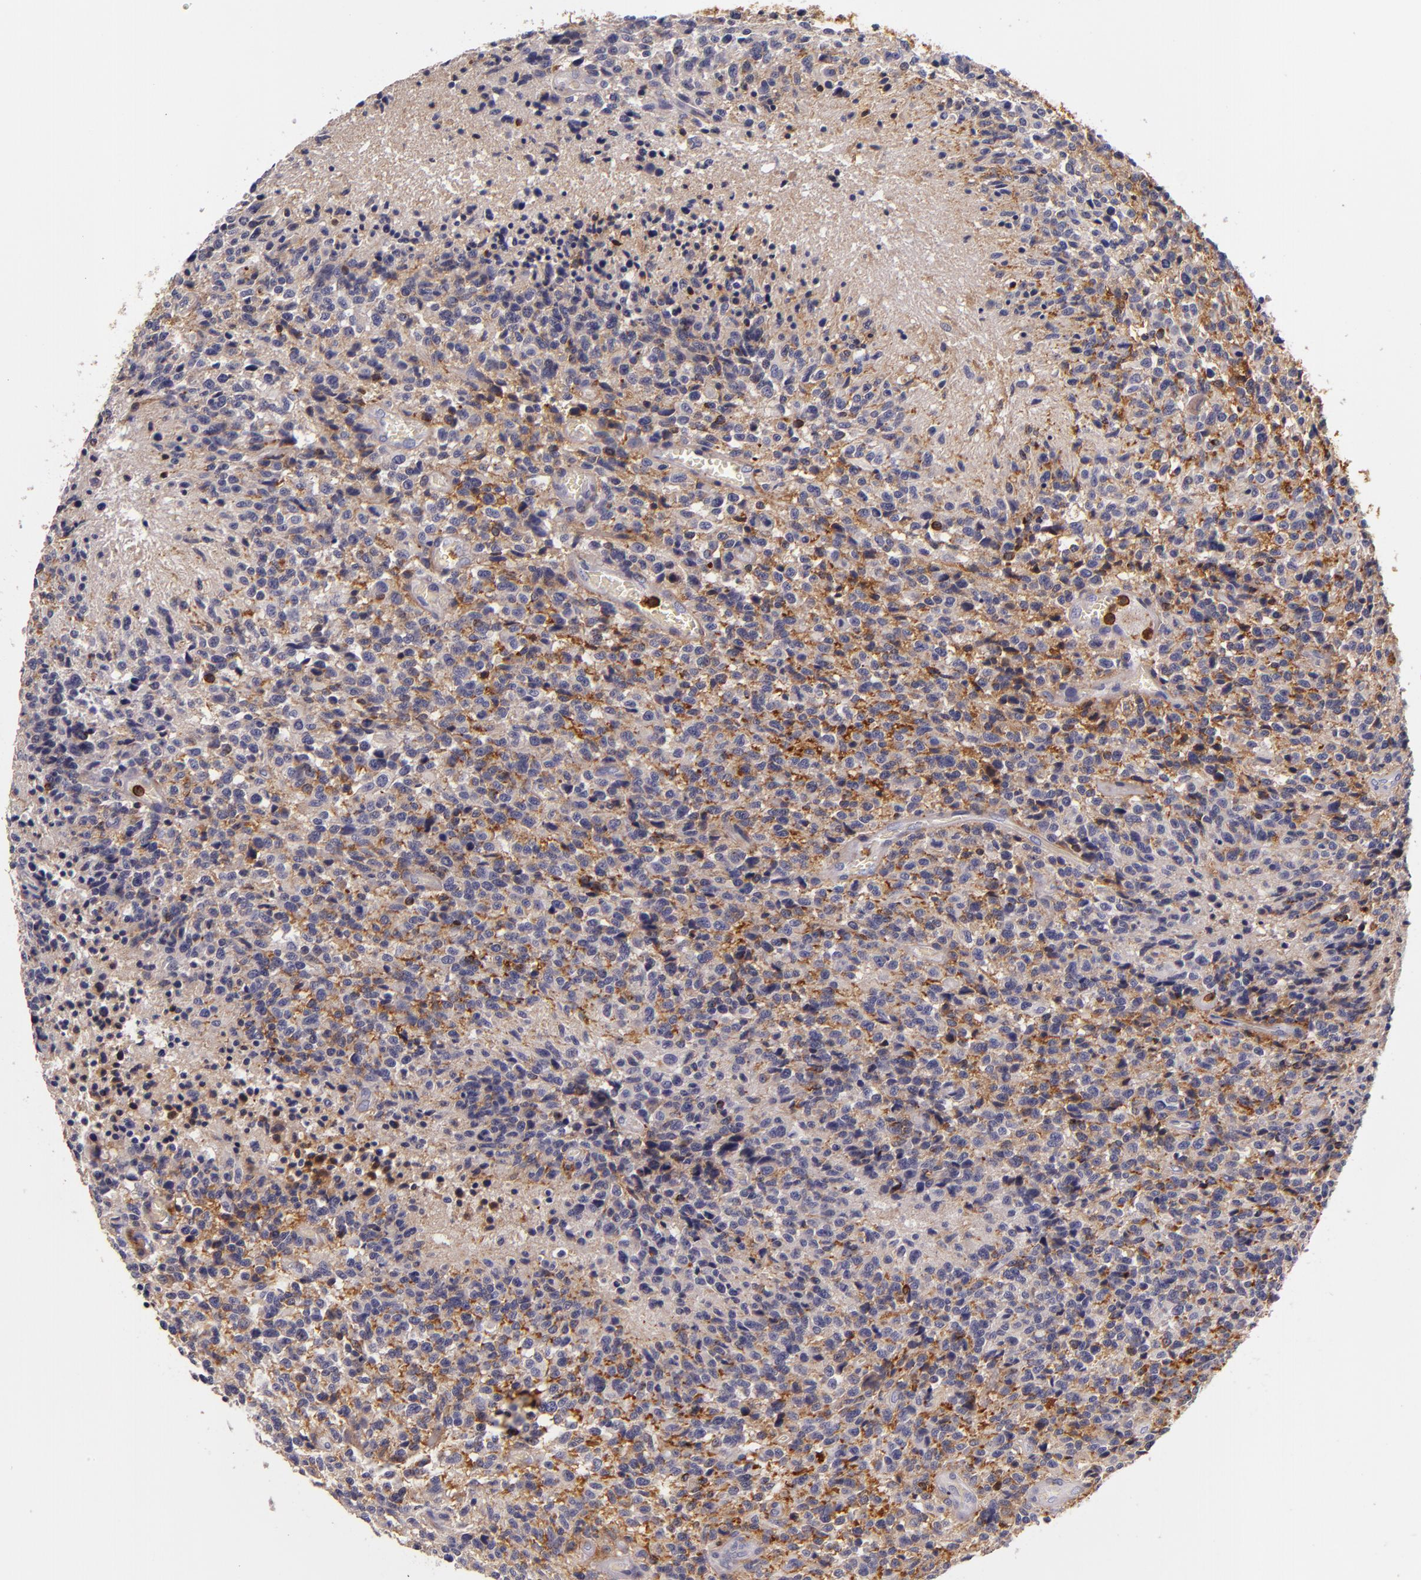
{"staining": {"intensity": "weak", "quantity": "25%-75%", "location": "cytoplasmic/membranous"}, "tissue": "glioma", "cell_type": "Tumor cells", "image_type": "cancer", "snomed": [{"axis": "morphology", "description": "Glioma, malignant, High grade"}, {"axis": "topography", "description": "Brain"}], "caption": "Immunohistochemical staining of glioma shows weak cytoplasmic/membranous protein staining in about 25%-75% of tumor cells. The protein is shown in brown color, while the nuclei are stained blue.", "gene": "C5AR1", "patient": {"sex": "male", "age": 36}}